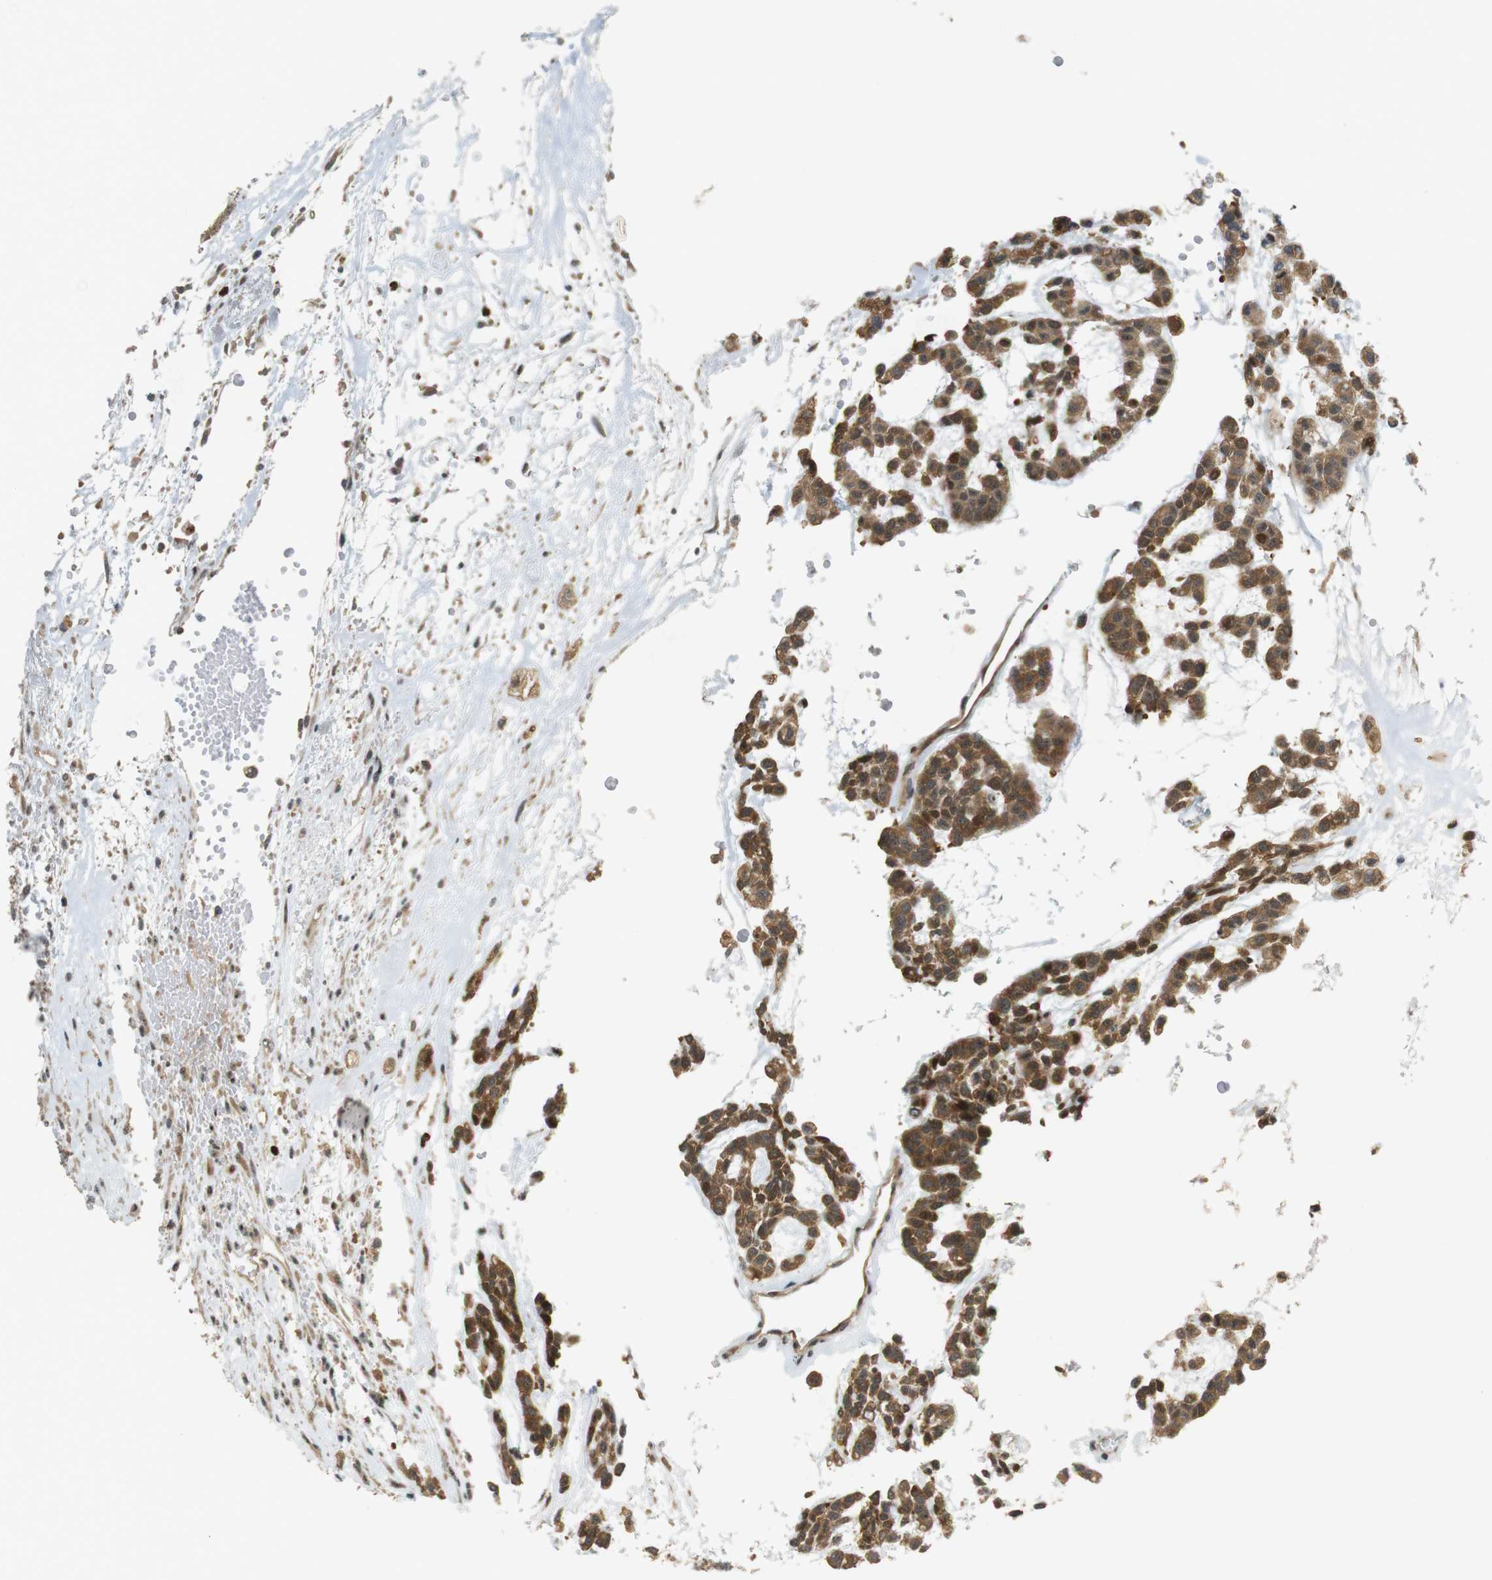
{"staining": {"intensity": "moderate", "quantity": ">75%", "location": "cytoplasmic/membranous,nuclear"}, "tissue": "head and neck cancer", "cell_type": "Tumor cells", "image_type": "cancer", "snomed": [{"axis": "morphology", "description": "Adenocarcinoma, NOS"}, {"axis": "morphology", "description": "Adenoma, NOS"}, {"axis": "topography", "description": "Head-Neck"}], "caption": "Brown immunohistochemical staining in human head and neck cancer (adenoma) reveals moderate cytoplasmic/membranous and nuclear expression in approximately >75% of tumor cells.", "gene": "TMX3", "patient": {"sex": "female", "age": 55}}